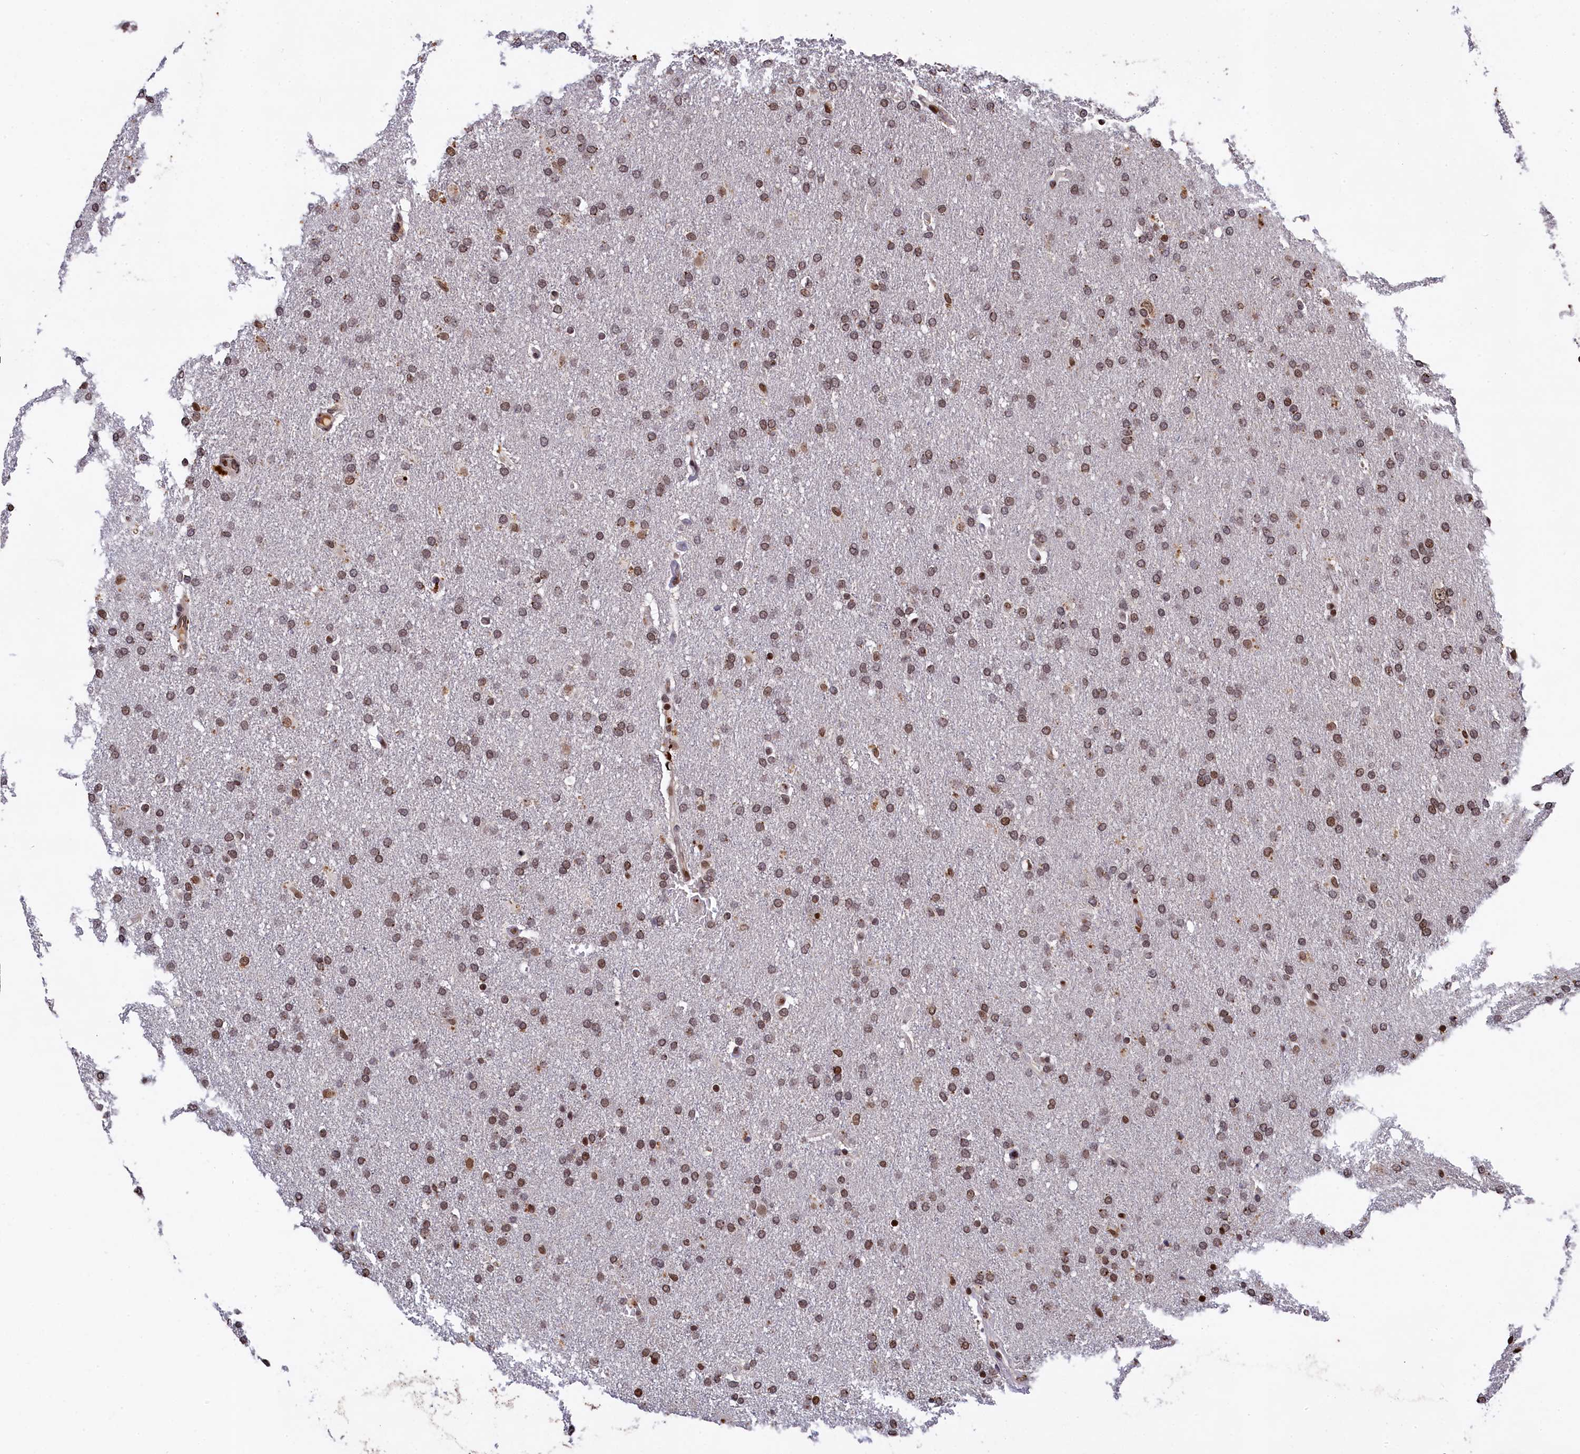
{"staining": {"intensity": "moderate", "quantity": ">75%", "location": "nuclear"}, "tissue": "glioma", "cell_type": "Tumor cells", "image_type": "cancer", "snomed": [{"axis": "morphology", "description": "Glioma, malignant, High grade"}, {"axis": "topography", "description": "Brain"}], "caption": "High-magnification brightfield microscopy of malignant high-grade glioma stained with DAB (brown) and counterstained with hematoxylin (blue). tumor cells exhibit moderate nuclear staining is appreciated in about>75% of cells.", "gene": "FAM217B", "patient": {"sex": "male", "age": 72}}